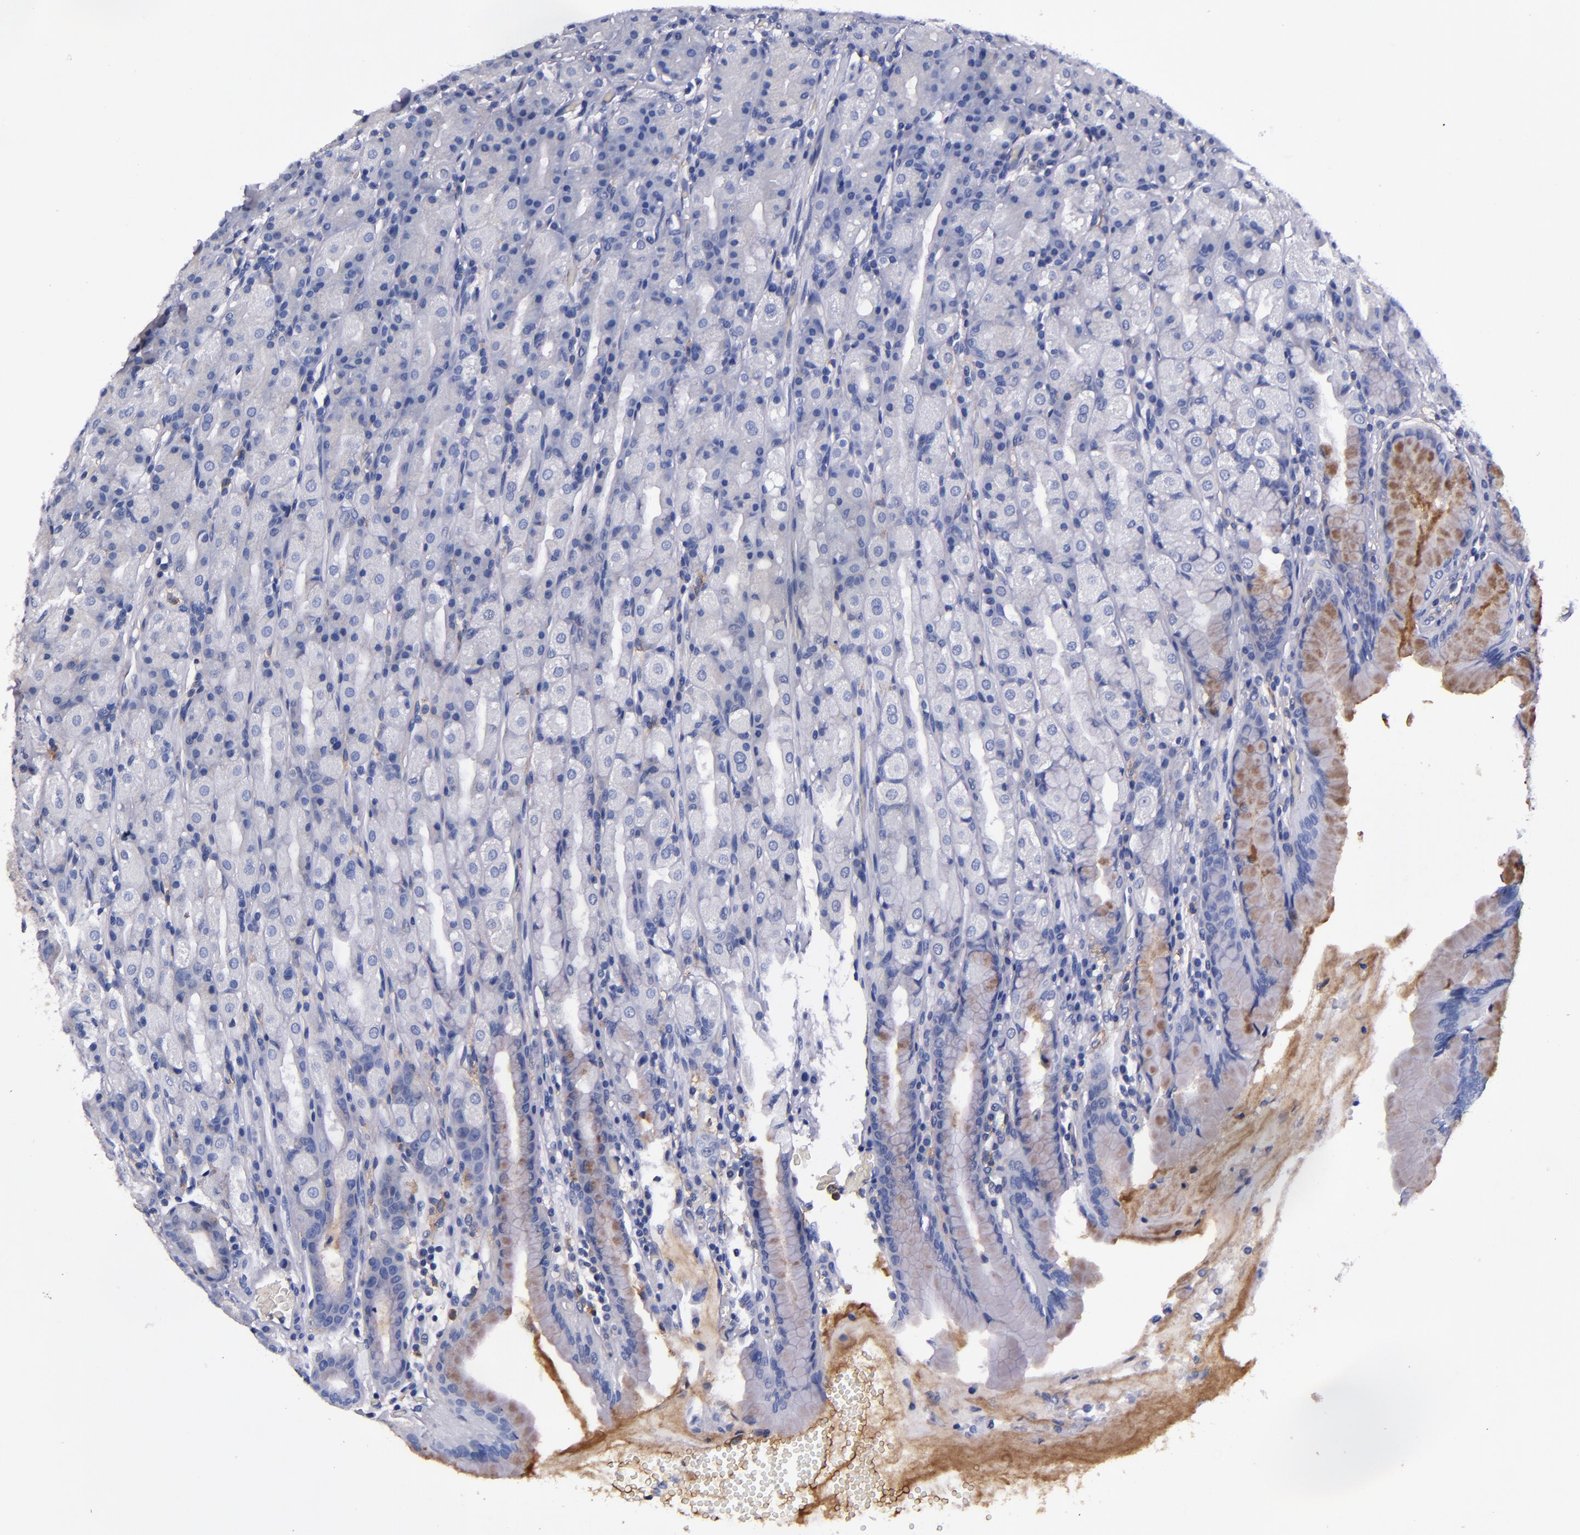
{"staining": {"intensity": "weak", "quantity": "<25%", "location": "cytoplasmic/membranous"}, "tissue": "stomach", "cell_type": "Glandular cells", "image_type": "normal", "snomed": [{"axis": "morphology", "description": "Normal tissue, NOS"}, {"axis": "topography", "description": "Stomach, upper"}], "caption": "This is an immunohistochemistry (IHC) photomicrograph of unremarkable stomach. There is no staining in glandular cells.", "gene": "SIRPA", "patient": {"sex": "male", "age": 68}}